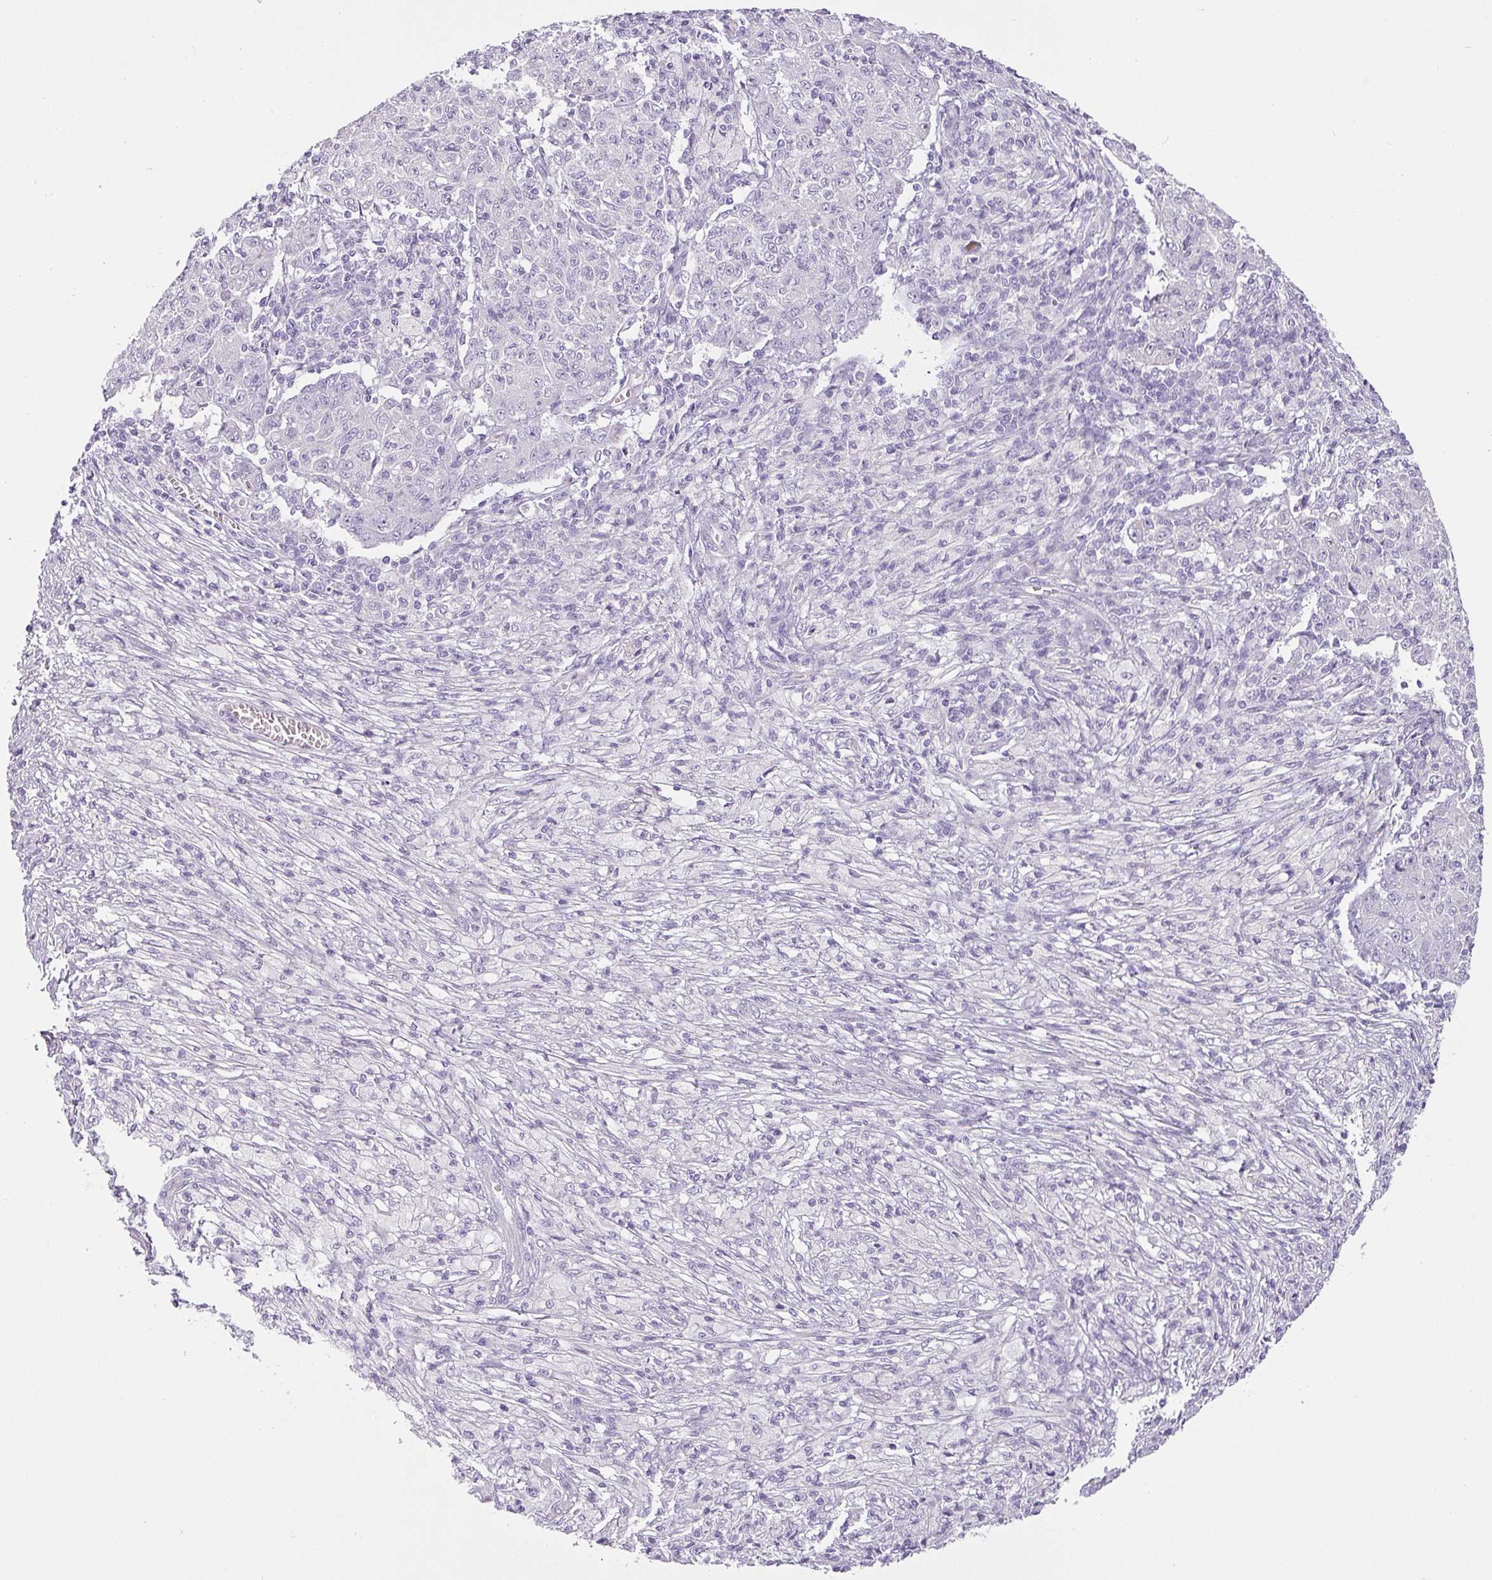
{"staining": {"intensity": "negative", "quantity": "none", "location": "none"}, "tissue": "ovarian cancer", "cell_type": "Tumor cells", "image_type": "cancer", "snomed": [{"axis": "morphology", "description": "Carcinoma, endometroid"}, {"axis": "topography", "description": "Ovary"}], "caption": "The IHC image has no significant expression in tumor cells of ovarian cancer tissue.", "gene": "RAX2", "patient": {"sex": "female", "age": 42}}